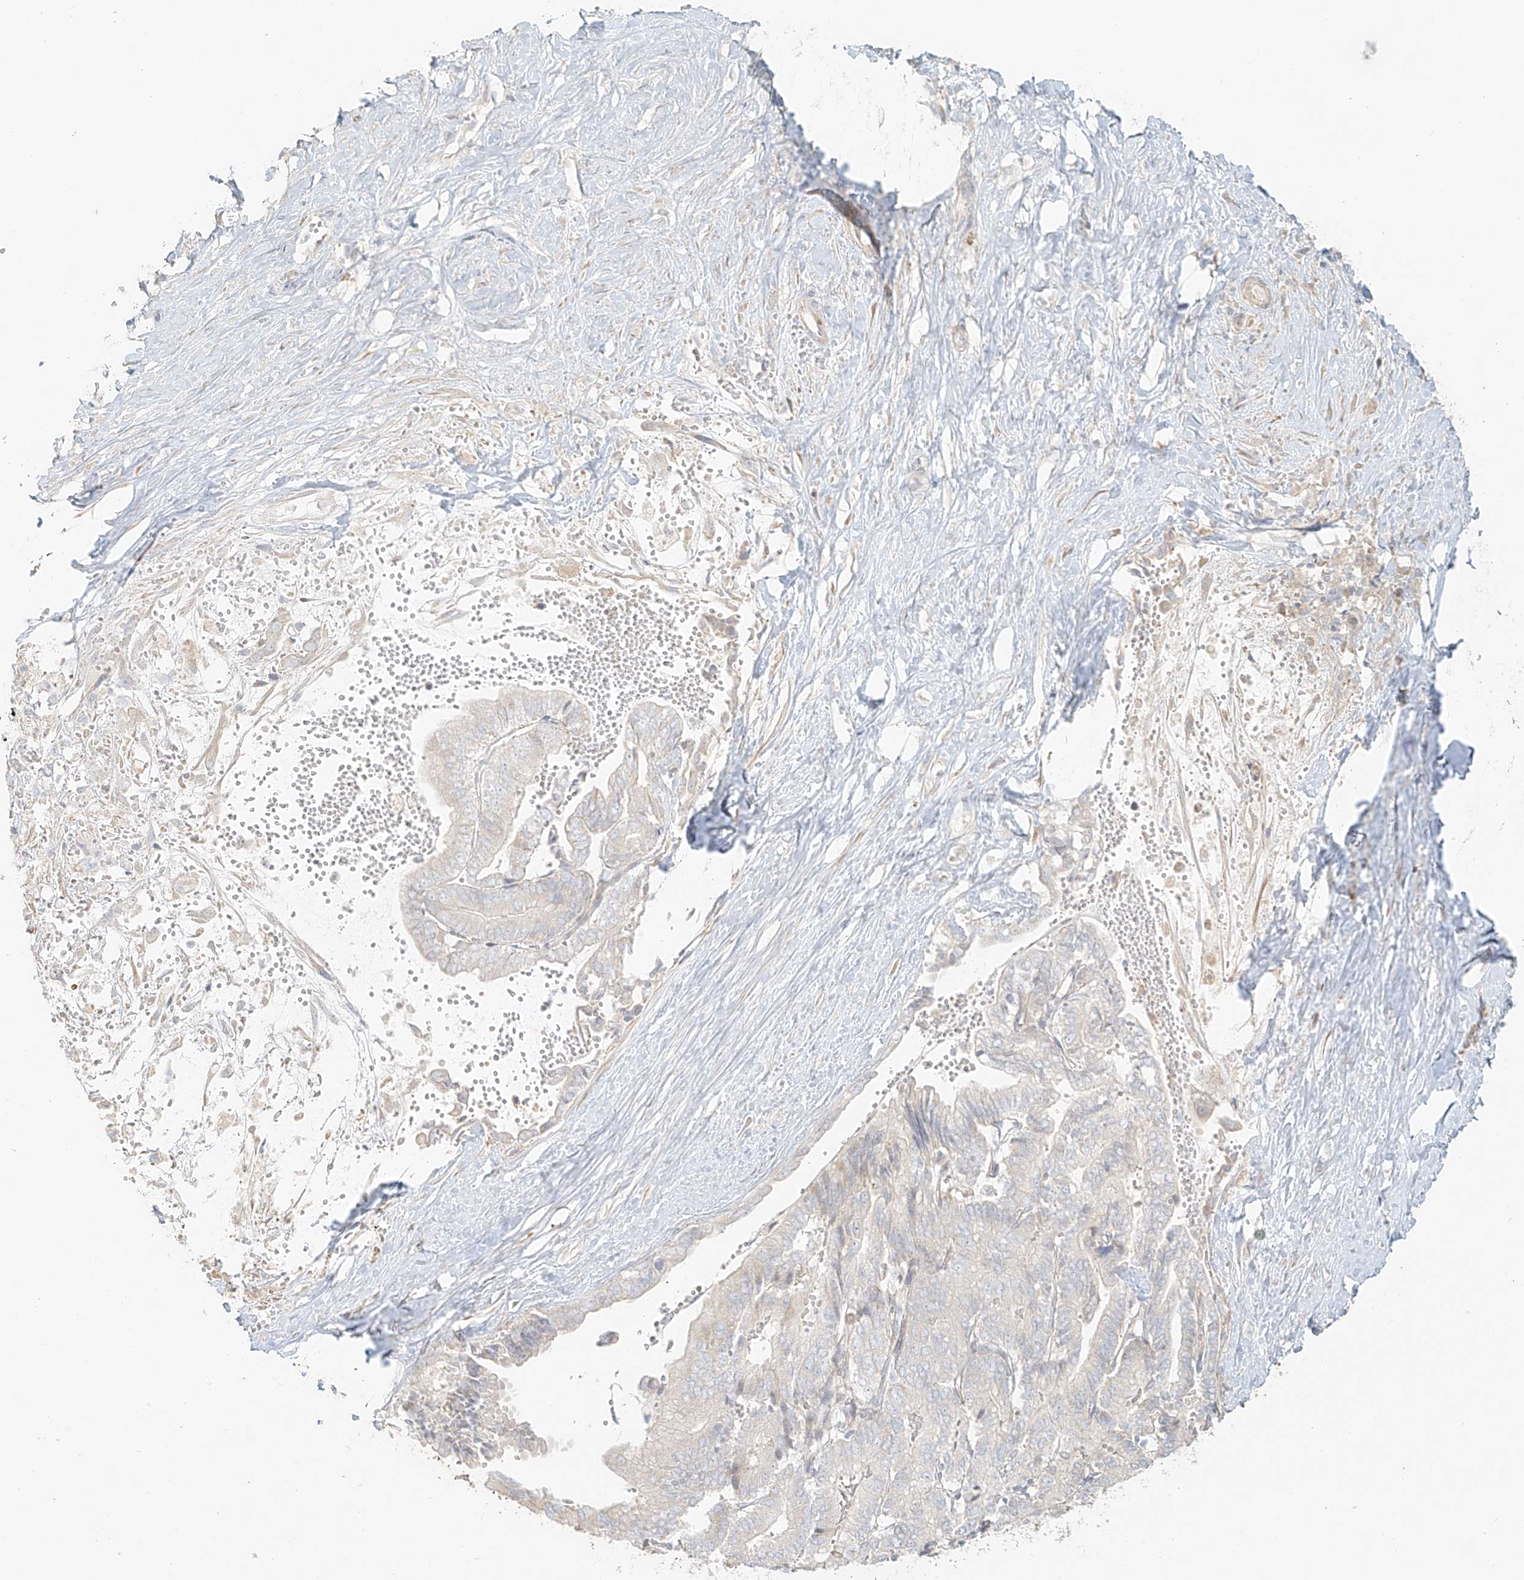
{"staining": {"intensity": "negative", "quantity": "none", "location": "none"}, "tissue": "liver cancer", "cell_type": "Tumor cells", "image_type": "cancer", "snomed": [{"axis": "morphology", "description": "Cholangiocarcinoma"}, {"axis": "topography", "description": "Liver"}], "caption": "Tumor cells are negative for brown protein staining in liver cholangiocarcinoma.", "gene": "MIPEP", "patient": {"sex": "female", "age": 75}}